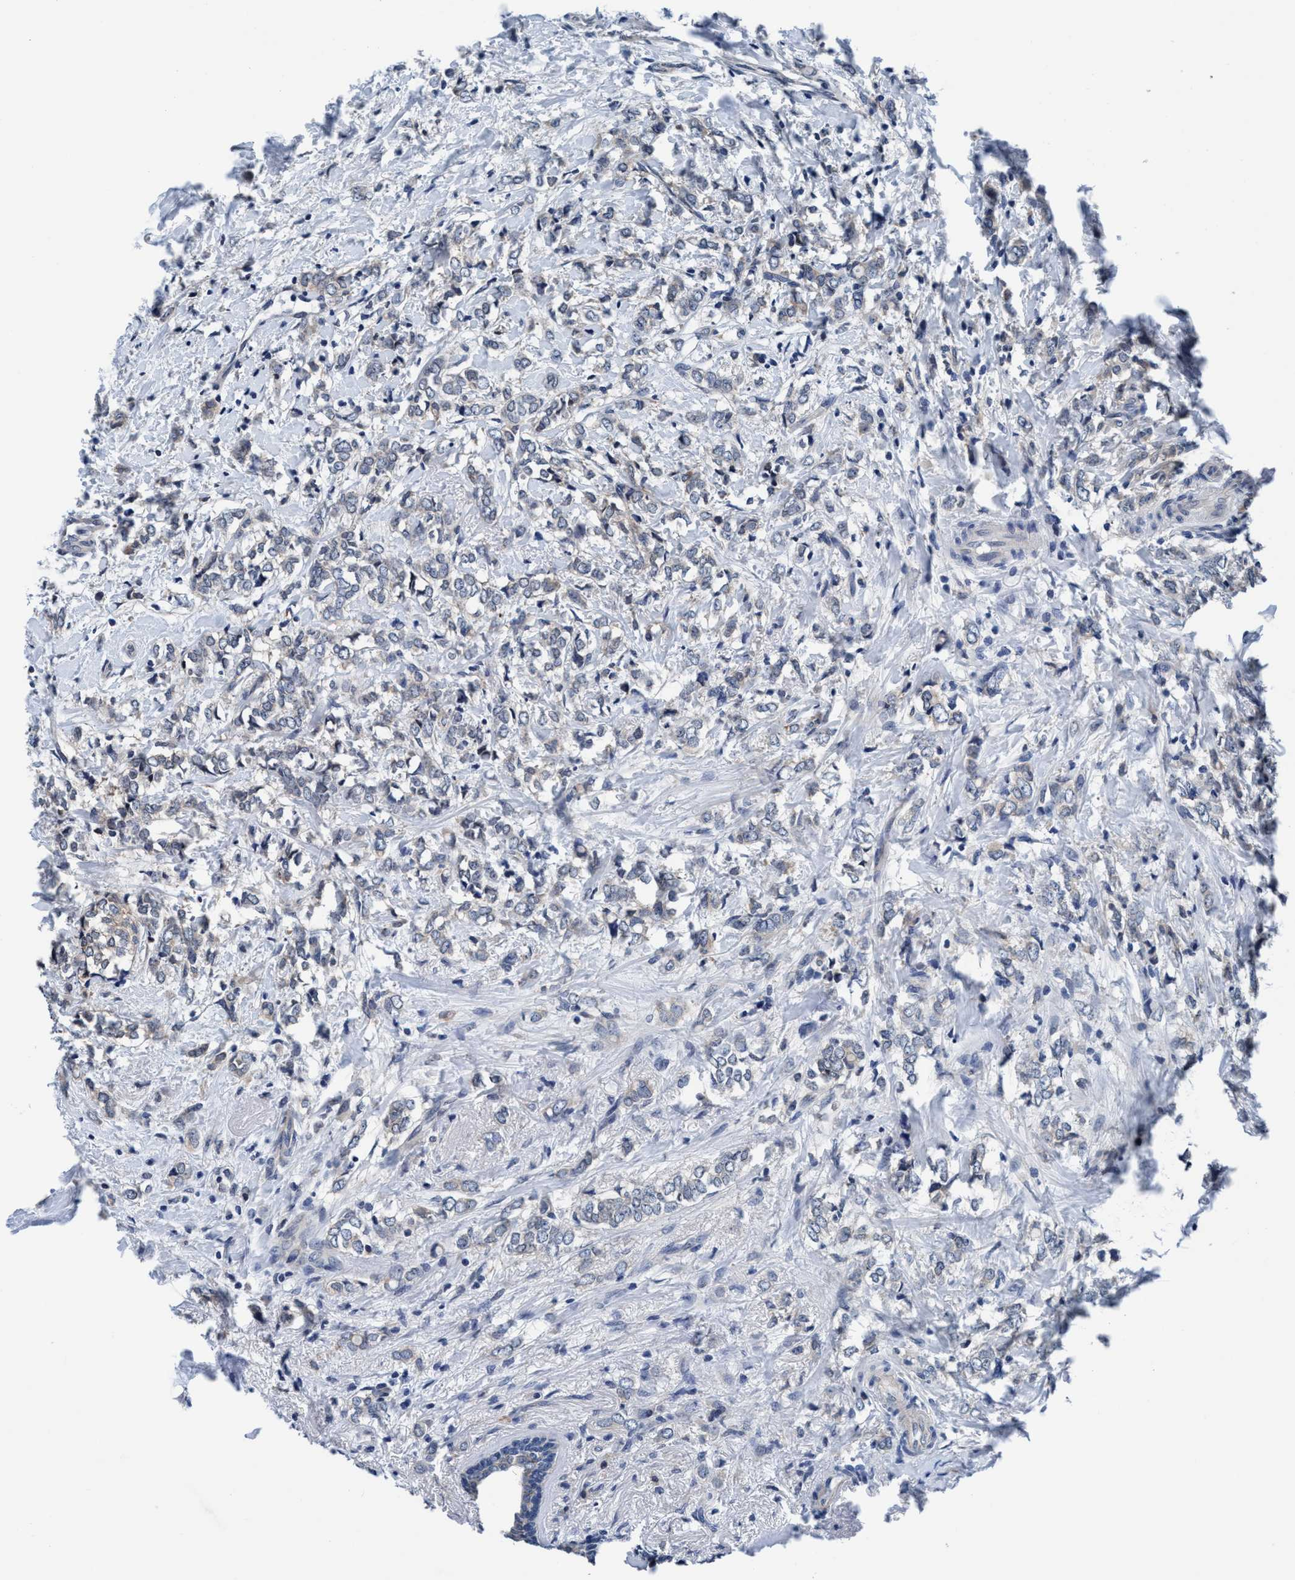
{"staining": {"intensity": "weak", "quantity": "<25%", "location": "cytoplasmic/membranous"}, "tissue": "breast cancer", "cell_type": "Tumor cells", "image_type": "cancer", "snomed": [{"axis": "morphology", "description": "Normal tissue, NOS"}, {"axis": "morphology", "description": "Lobular carcinoma"}, {"axis": "topography", "description": "Breast"}], "caption": "The micrograph exhibits no staining of tumor cells in breast cancer (lobular carcinoma).", "gene": "TMEM94", "patient": {"sex": "female", "age": 47}}